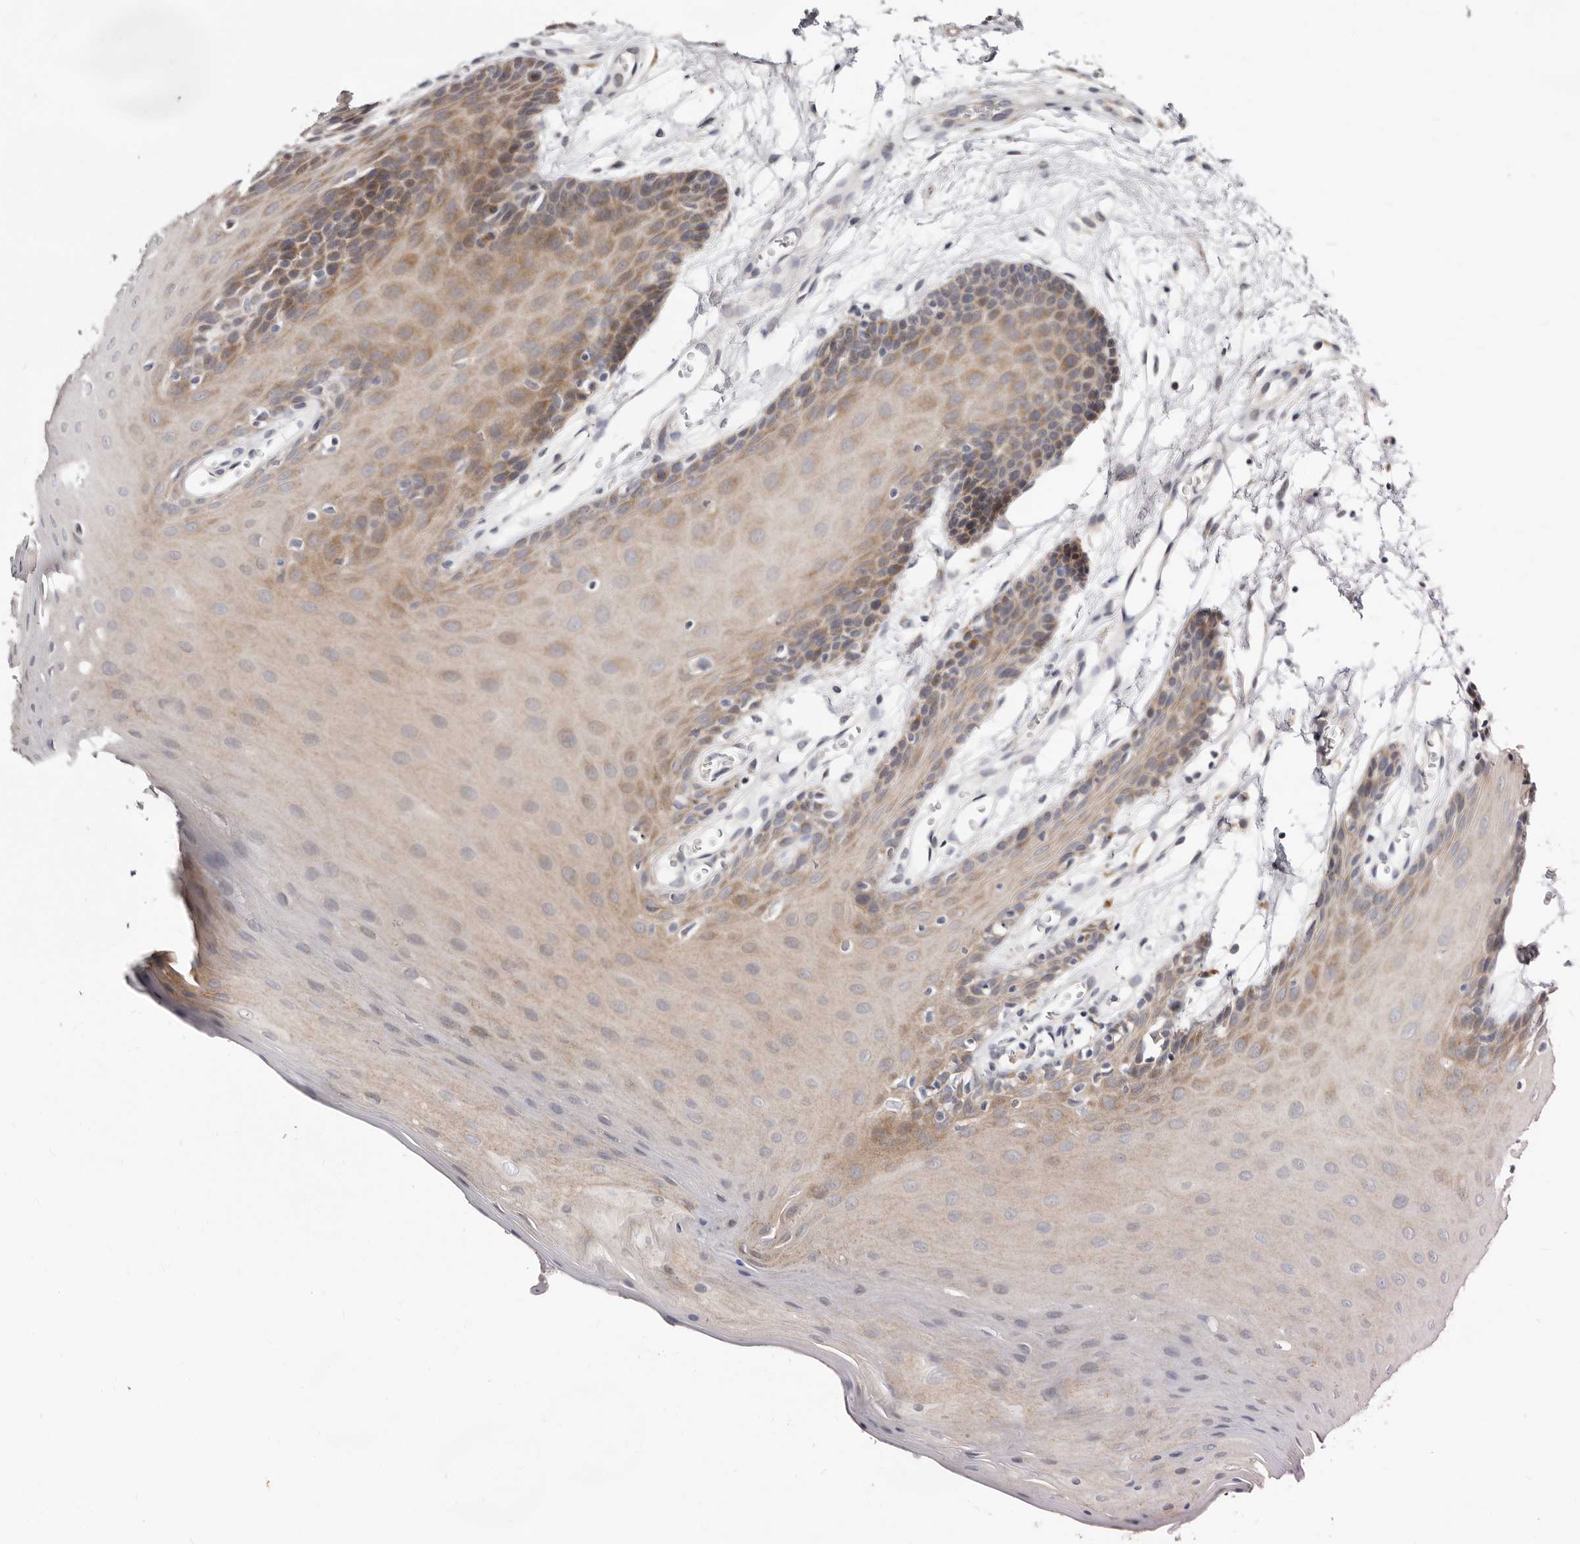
{"staining": {"intensity": "moderate", "quantity": "25%-75%", "location": "cytoplasmic/membranous"}, "tissue": "oral mucosa", "cell_type": "Squamous epithelial cells", "image_type": "normal", "snomed": [{"axis": "morphology", "description": "Normal tissue, NOS"}, {"axis": "morphology", "description": "Squamous cell carcinoma, NOS"}, {"axis": "topography", "description": "Skeletal muscle"}, {"axis": "topography", "description": "Oral tissue"}, {"axis": "topography", "description": "Salivary gland"}, {"axis": "topography", "description": "Head-Neck"}], "caption": "Brown immunohistochemical staining in benign human oral mucosa reveals moderate cytoplasmic/membranous positivity in approximately 25%-75% of squamous epithelial cells. The staining was performed using DAB, with brown indicating positive protein expression. Nuclei are stained blue with hematoxylin.", "gene": "KLHL4", "patient": {"sex": "male", "age": 54}}